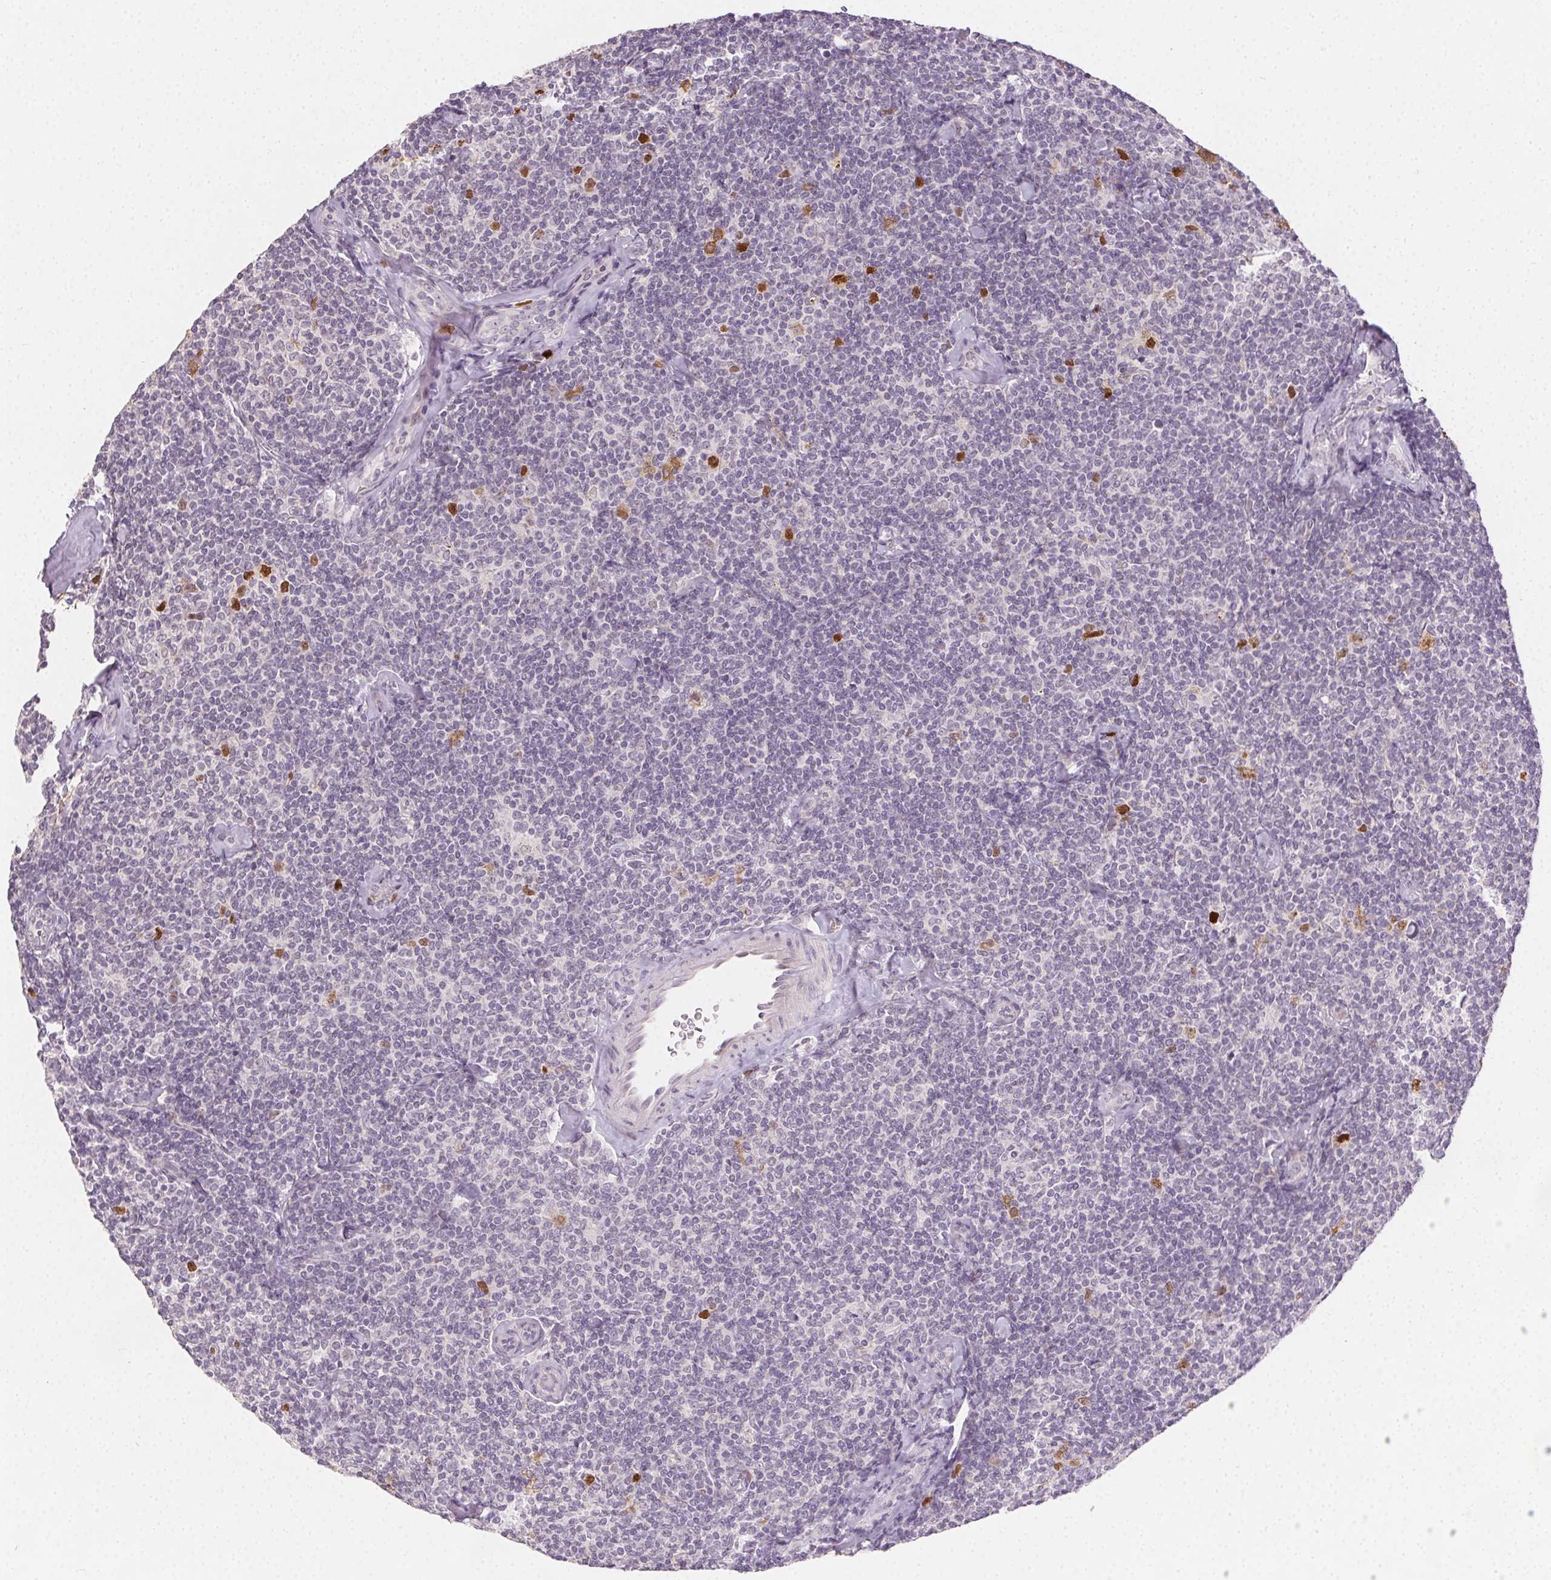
{"staining": {"intensity": "moderate", "quantity": "<25%", "location": "nuclear"}, "tissue": "lymphoma", "cell_type": "Tumor cells", "image_type": "cancer", "snomed": [{"axis": "morphology", "description": "Malignant lymphoma, non-Hodgkin's type, Low grade"}, {"axis": "topography", "description": "Lymph node"}], "caption": "Lymphoma stained for a protein (brown) displays moderate nuclear positive positivity in approximately <25% of tumor cells.", "gene": "ANLN", "patient": {"sex": "female", "age": 56}}